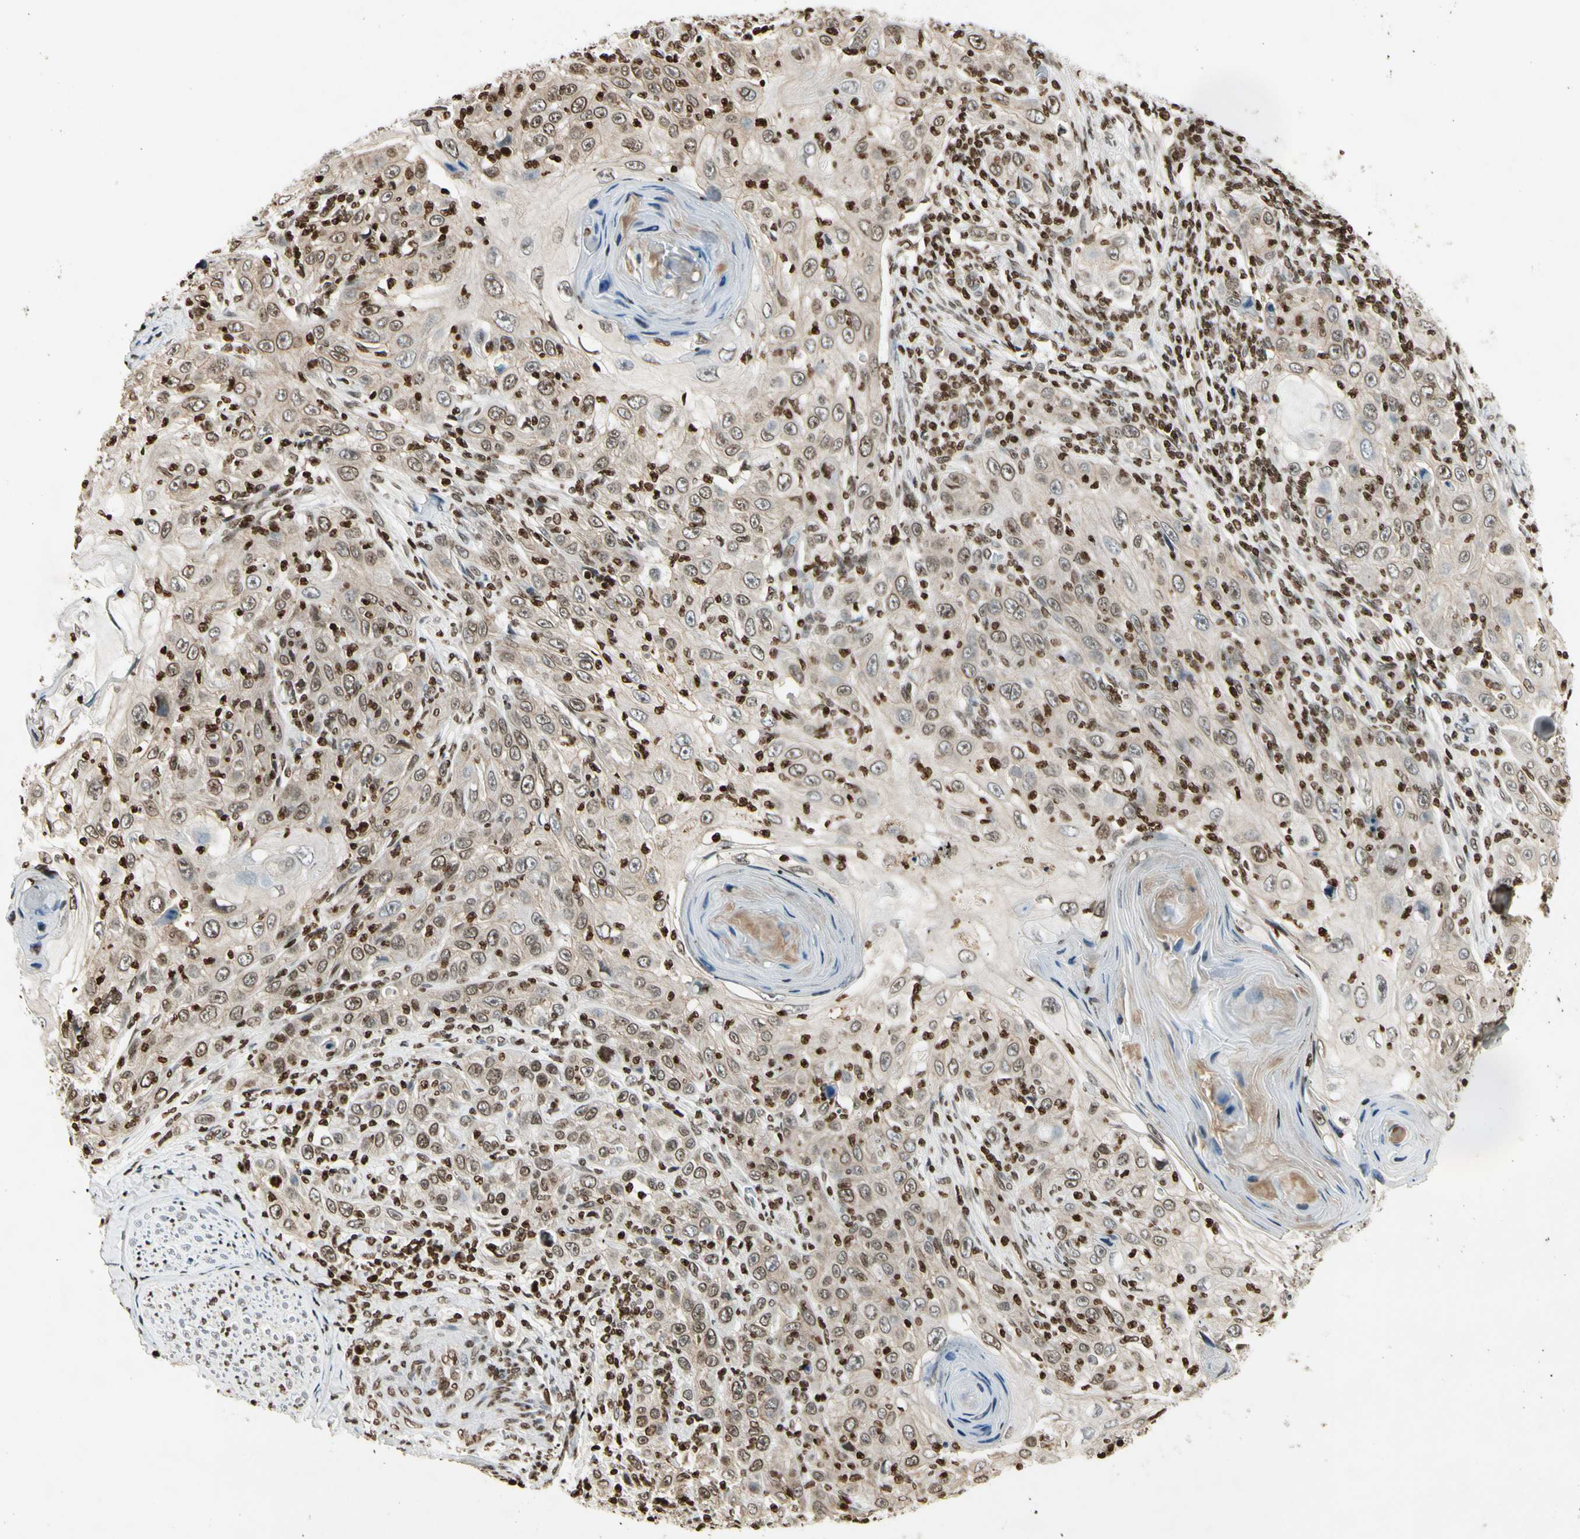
{"staining": {"intensity": "moderate", "quantity": "25%-75%", "location": "cytoplasmic/membranous,nuclear"}, "tissue": "skin cancer", "cell_type": "Tumor cells", "image_type": "cancer", "snomed": [{"axis": "morphology", "description": "Squamous cell carcinoma, NOS"}, {"axis": "topography", "description": "Skin"}], "caption": "A brown stain shows moderate cytoplasmic/membranous and nuclear expression of a protein in skin cancer (squamous cell carcinoma) tumor cells.", "gene": "RORA", "patient": {"sex": "female", "age": 88}}